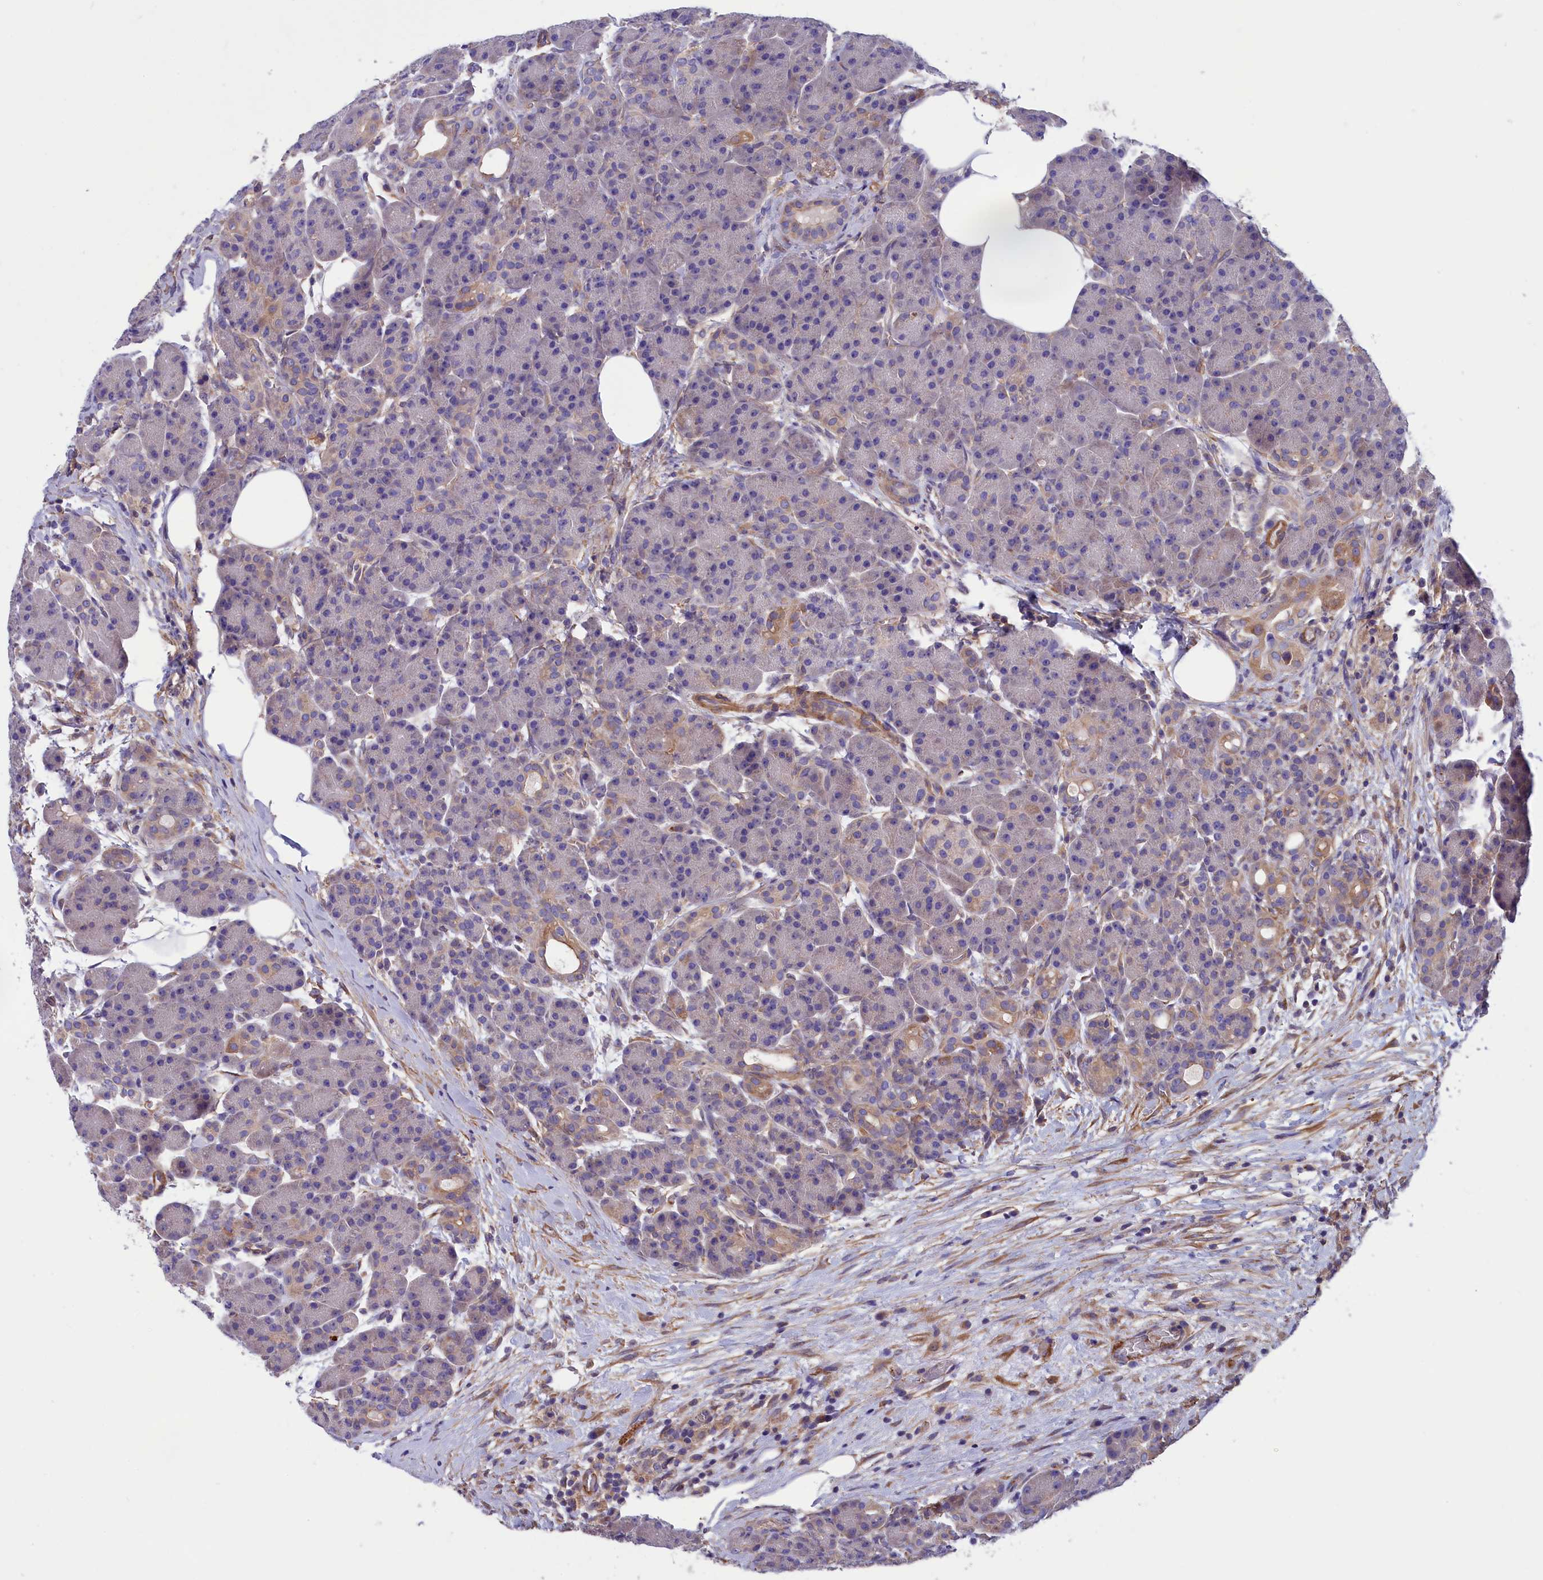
{"staining": {"intensity": "weak", "quantity": "<25%", "location": "cytoplasmic/membranous"}, "tissue": "pancreas", "cell_type": "Exocrine glandular cells", "image_type": "normal", "snomed": [{"axis": "morphology", "description": "Normal tissue, NOS"}, {"axis": "topography", "description": "Pancreas"}], "caption": "The photomicrograph shows no staining of exocrine glandular cells in unremarkable pancreas.", "gene": "AMDHD2", "patient": {"sex": "male", "age": 63}}